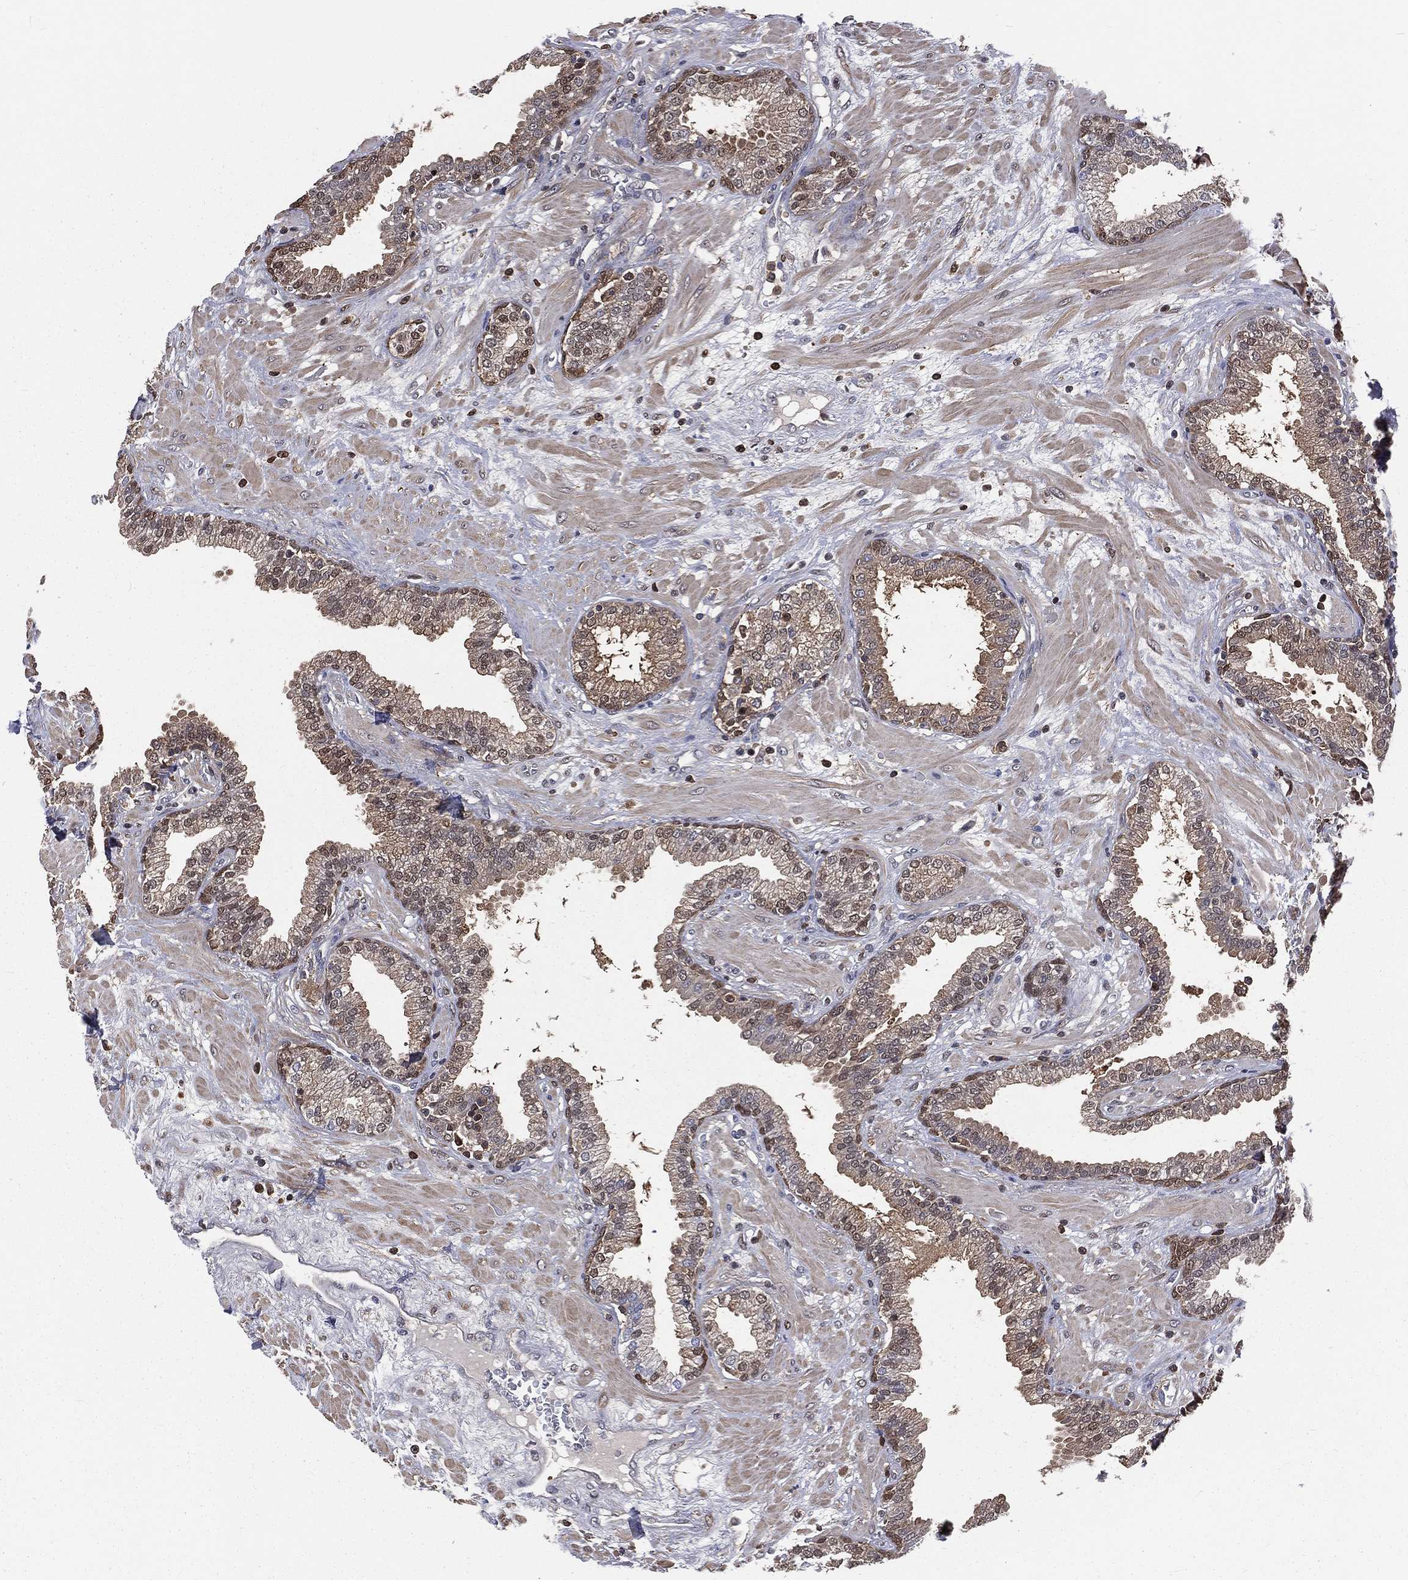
{"staining": {"intensity": "negative", "quantity": "none", "location": "none"}, "tissue": "prostate", "cell_type": "Glandular cells", "image_type": "normal", "snomed": [{"axis": "morphology", "description": "Normal tissue, NOS"}, {"axis": "topography", "description": "Prostate"}], "caption": "This is a histopathology image of IHC staining of normal prostate, which shows no expression in glandular cells. (Stains: DAB IHC with hematoxylin counter stain, Microscopy: brightfield microscopy at high magnification).", "gene": "TBC1D2", "patient": {"sex": "male", "age": 64}}